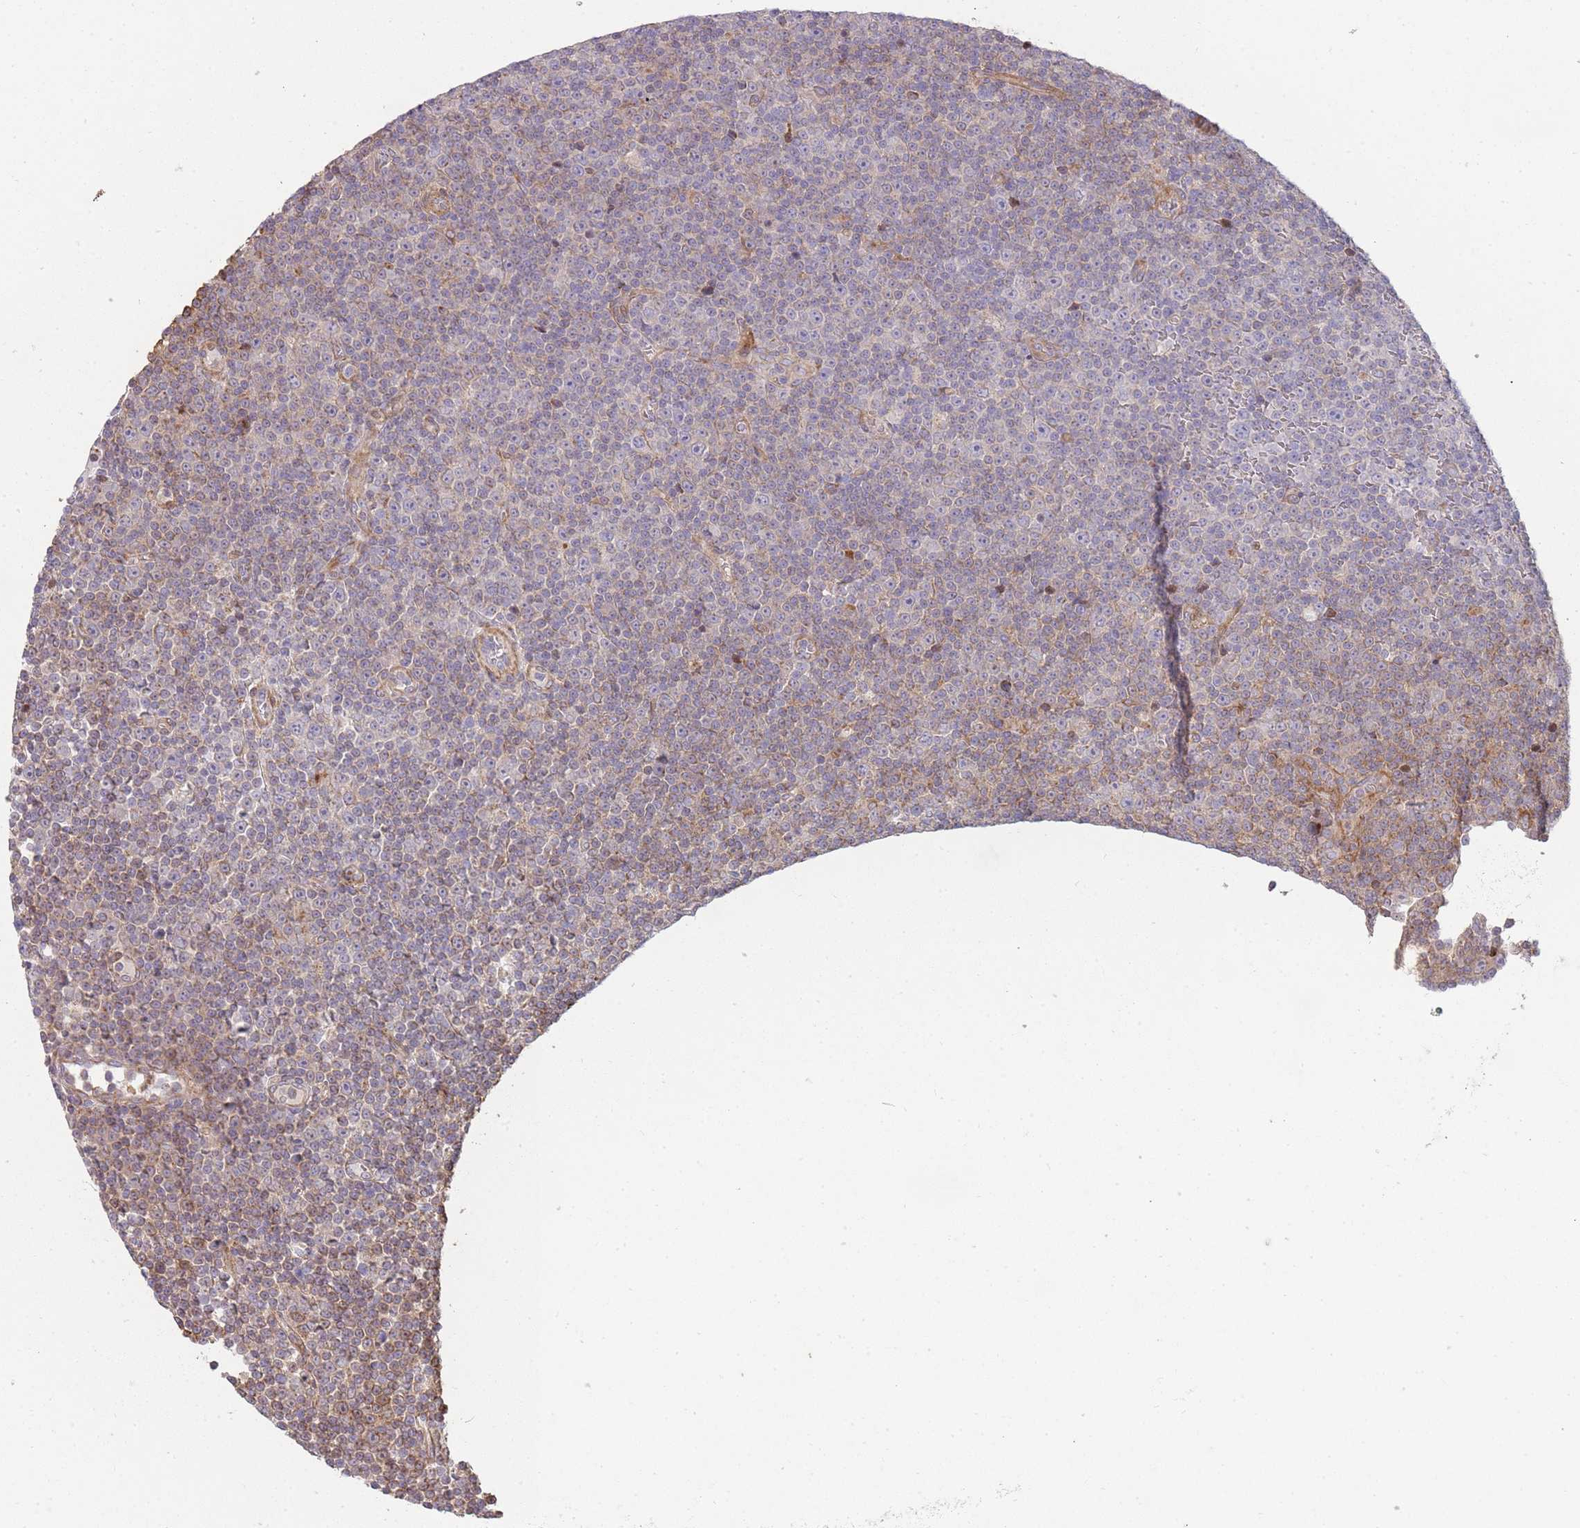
{"staining": {"intensity": "negative", "quantity": "none", "location": "none"}, "tissue": "lymphoma", "cell_type": "Tumor cells", "image_type": "cancer", "snomed": [{"axis": "morphology", "description": "Malignant lymphoma, non-Hodgkin's type, Low grade"}, {"axis": "topography", "description": "Lymph node"}], "caption": "Immunohistochemistry (IHC) image of neoplastic tissue: lymphoma stained with DAB demonstrates no significant protein expression in tumor cells. (DAB immunohistochemistry (IHC) visualized using brightfield microscopy, high magnification).", "gene": "PPP3R2", "patient": {"sex": "female", "age": 67}}